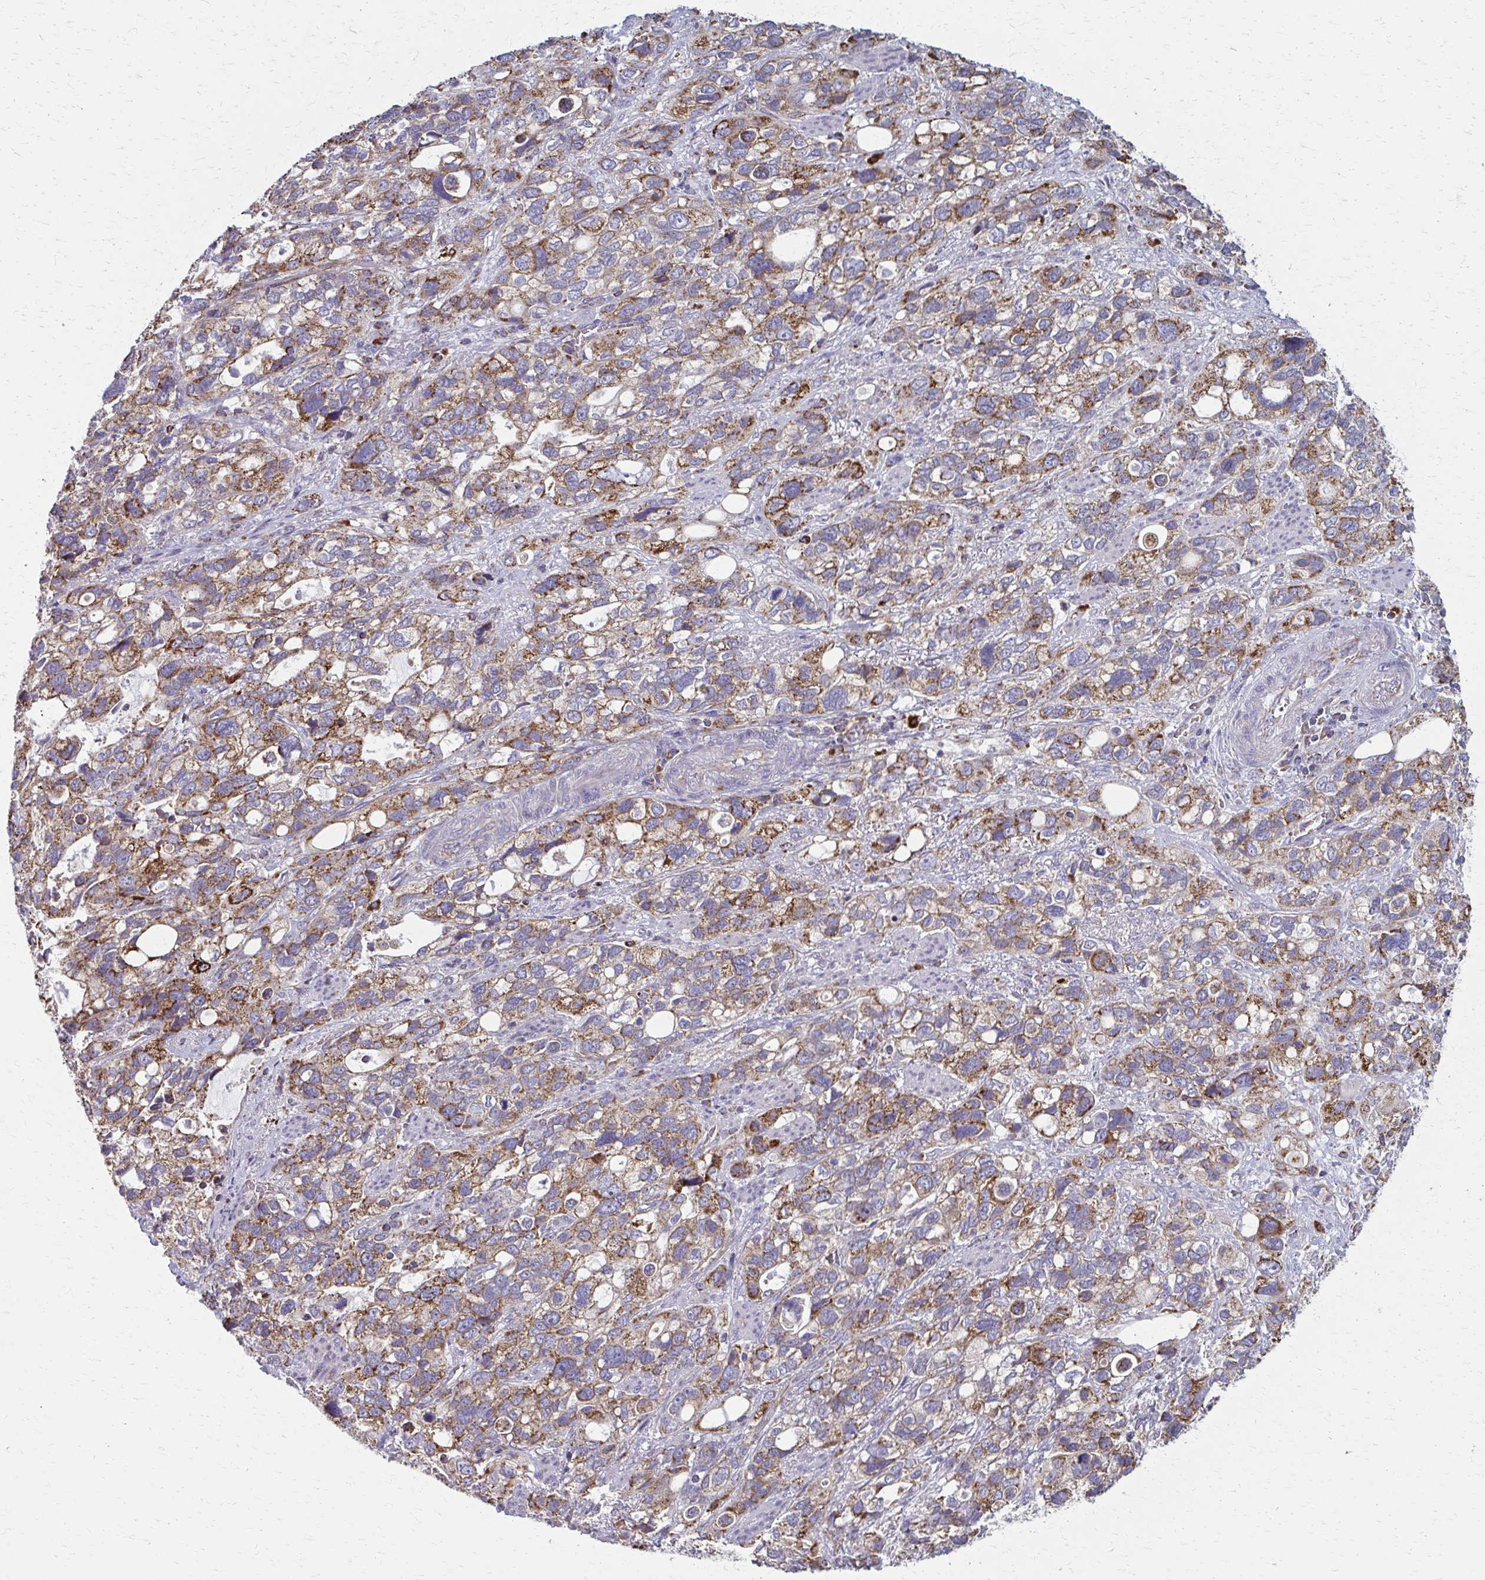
{"staining": {"intensity": "moderate", "quantity": ">75%", "location": "cytoplasmic/membranous"}, "tissue": "stomach cancer", "cell_type": "Tumor cells", "image_type": "cancer", "snomed": [{"axis": "morphology", "description": "Adenocarcinoma, NOS"}, {"axis": "topography", "description": "Stomach, upper"}], "caption": "Stomach cancer stained with DAB (3,3'-diaminobenzidine) immunohistochemistry displays medium levels of moderate cytoplasmic/membranous staining in about >75% of tumor cells.", "gene": "TVP23A", "patient": {"sex": "female", "age": 81}}